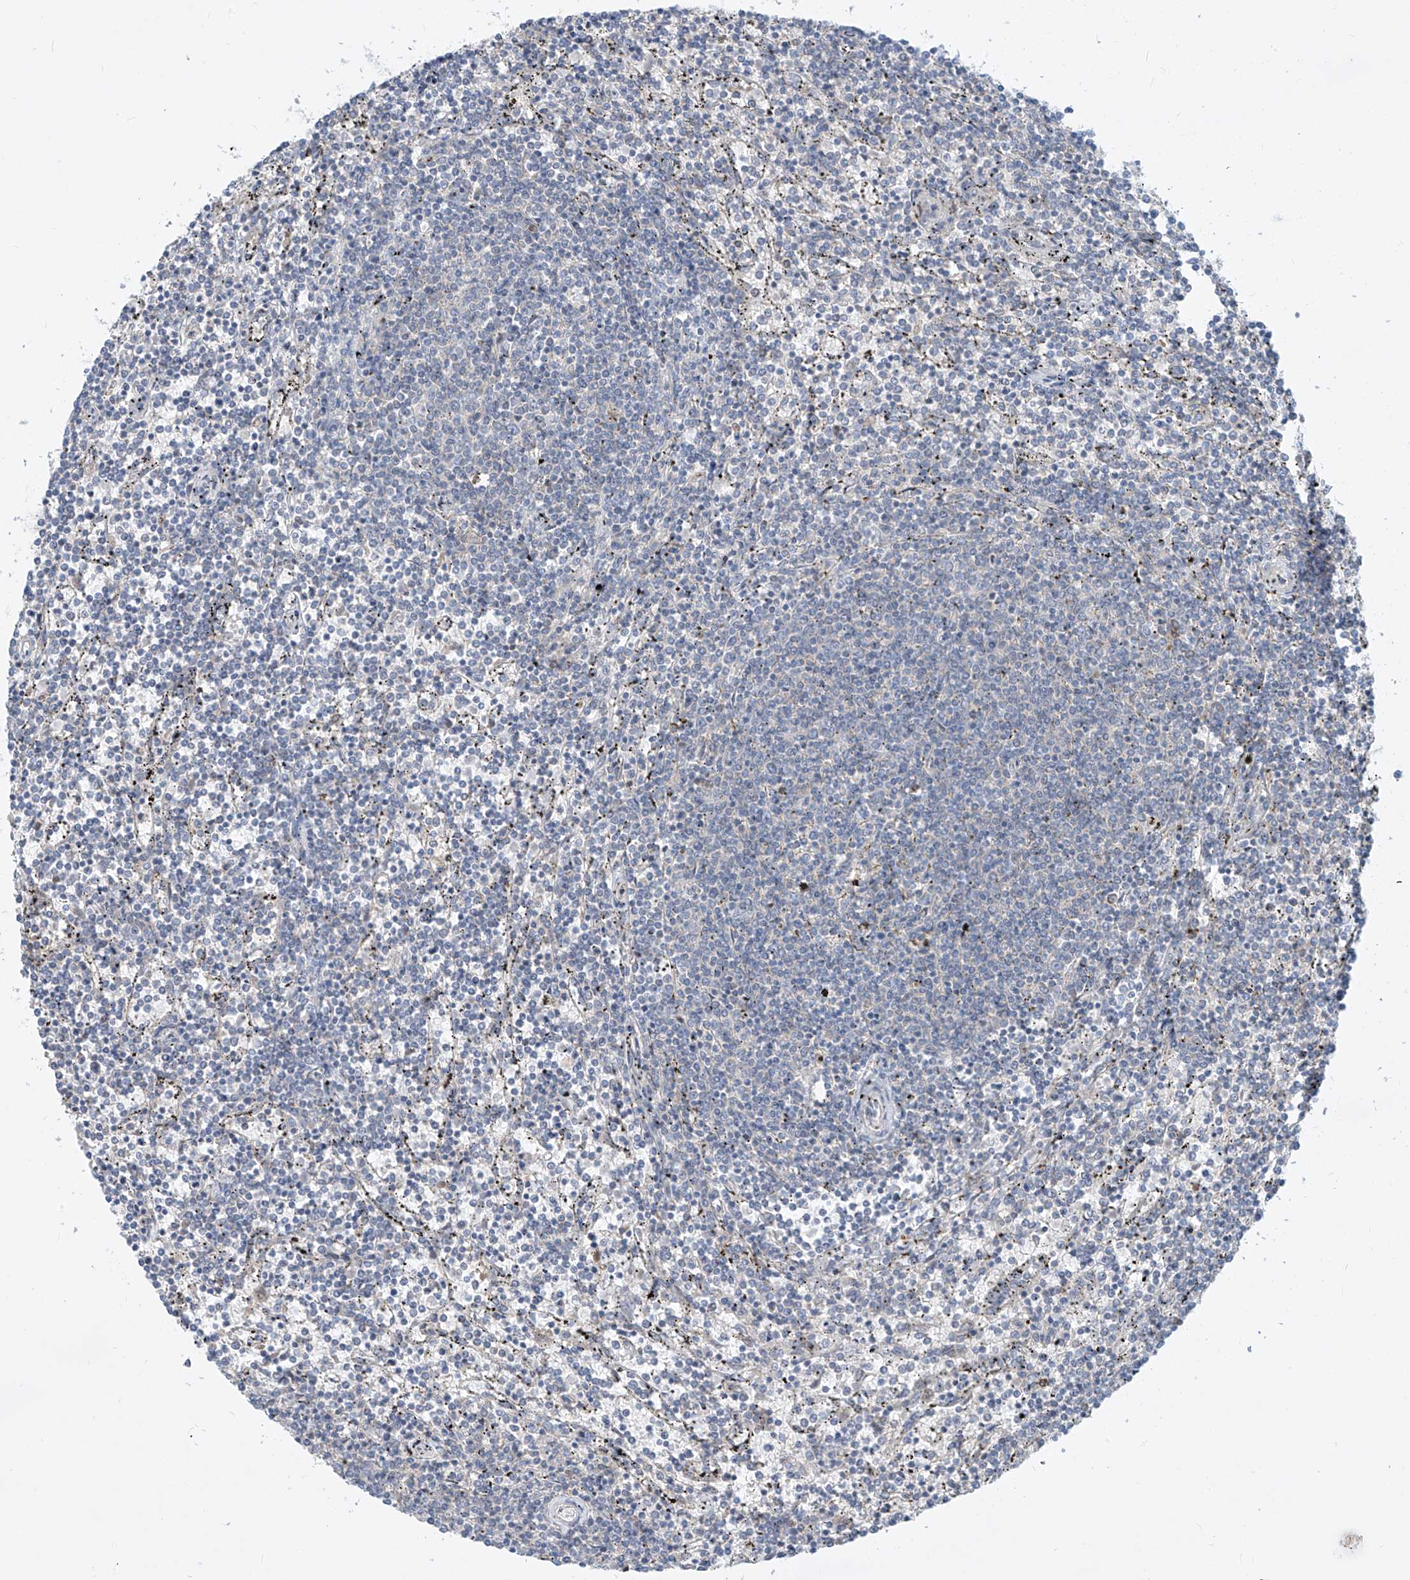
{"staining": {"intensity": "negative", "quantity": "none", "location": "none"}, "tissue": "lymphoma", "cell_type": "Tumor cells", "image_type": "cancer", "snomed": [{"axis": "morphology", "description": "Malignant lymphoma, non-Hodgkin's type, Low grade"}, {"axis": "topography", "description": "Spleen"}], "caption": "IHC micrograph of neoplastic tissue: lymphoma stained with DAB exhibits no significant protein expression in tumor cells.", "gene": "DGKQ", "patient": {"sex": "female", "age": 50}}